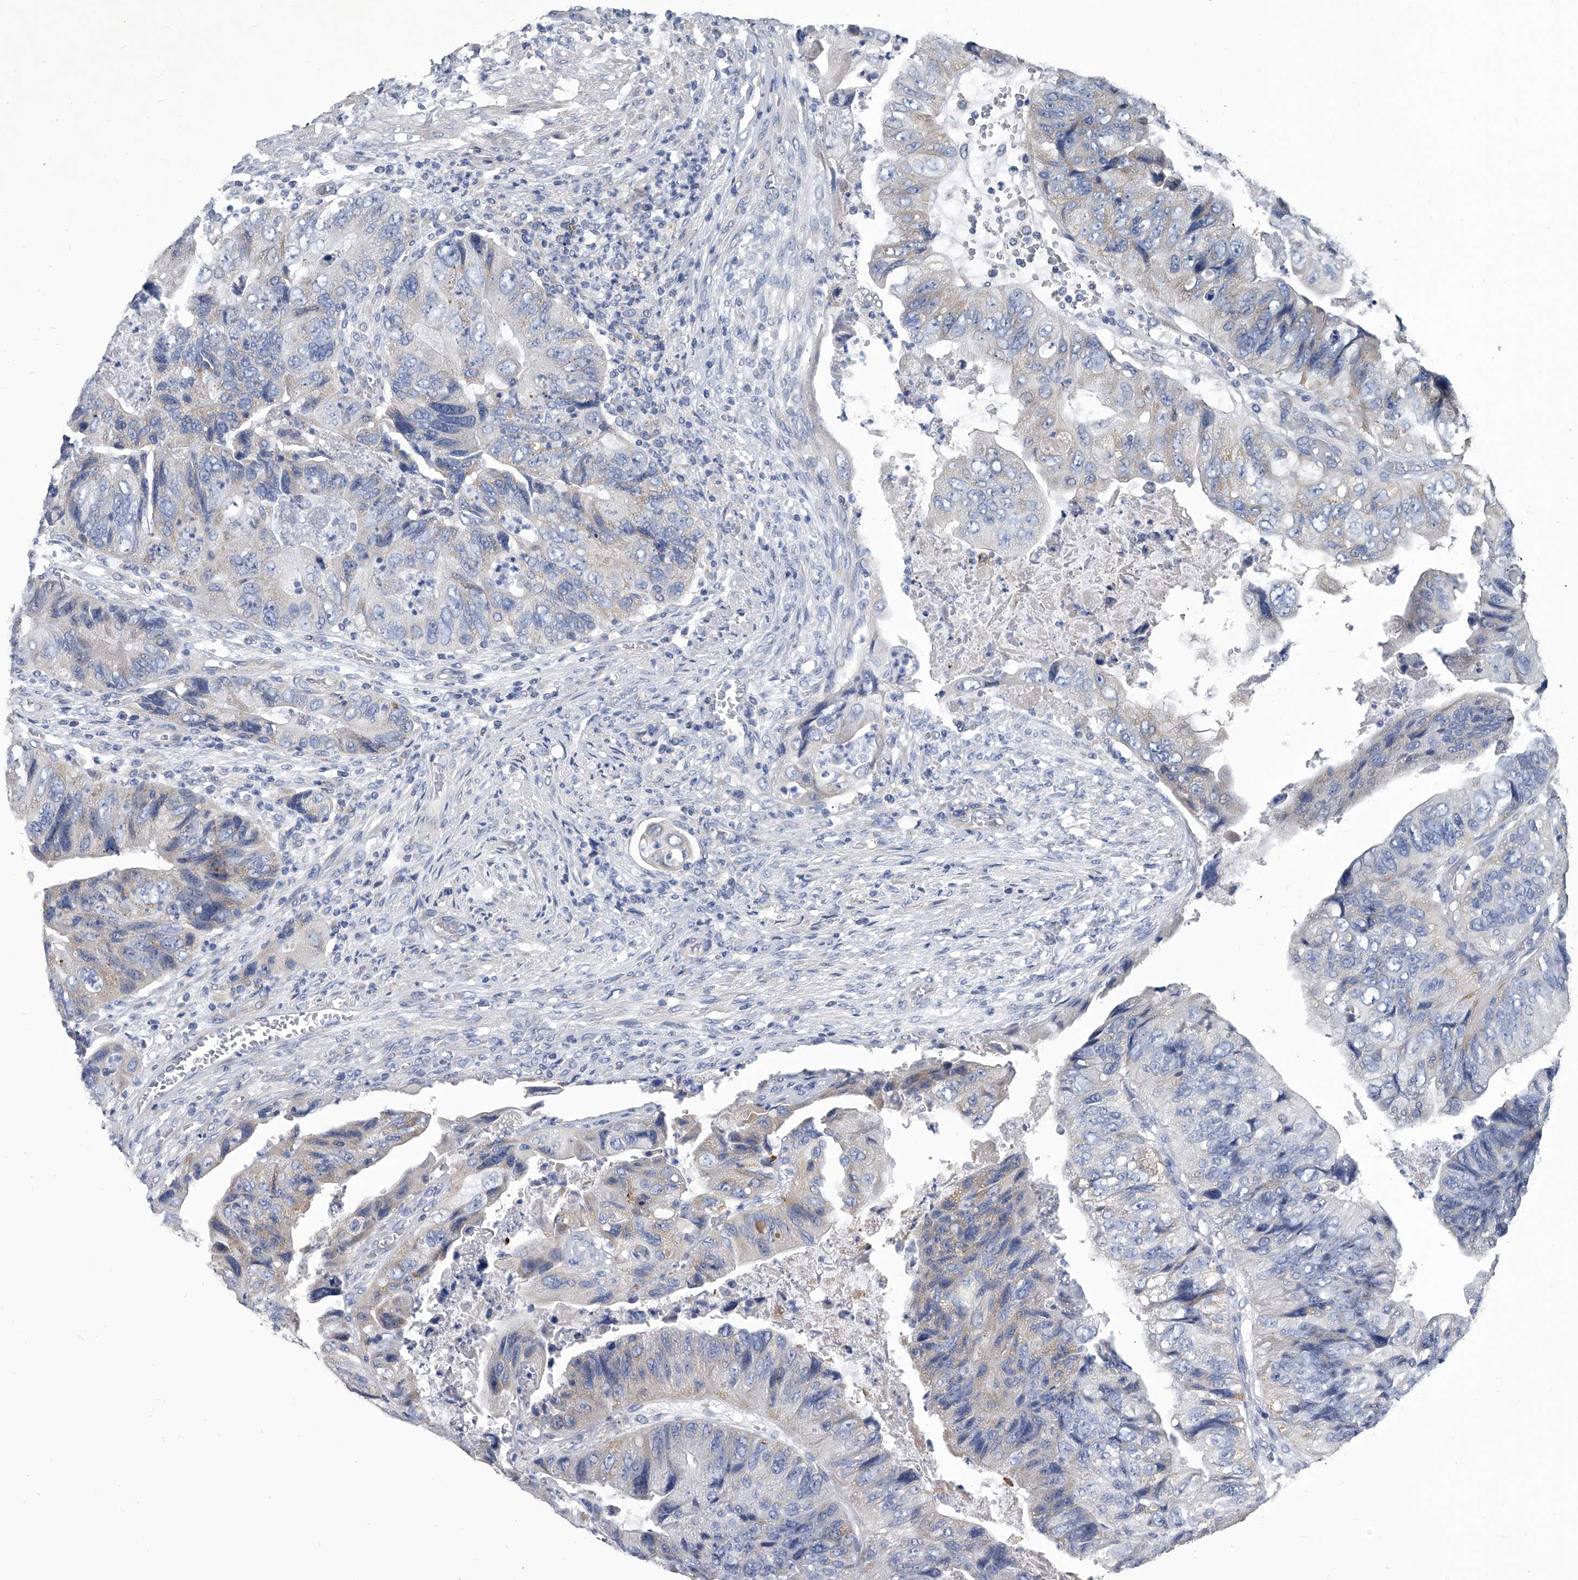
{"staining": {"intensity": "negative", "quantity": "none", "location": "none"}, "tissue": "colorectal cancer", "cell_type": "Tumor cells", "image_type": "cancer", "snomed": [{"axis": "morphology", "description": "Adenocarcinoma, NOS"}, {"axis": "topography", "description": "Rectum"}], "caption": "This photomicrograph is of adenocarcinoma (colorectal) stained with immunohistochemistry (IHC) to label a protein in brown with the nuclei are counter-stained blue. There is no expression in tumor cells.", "gene": "SPP1", "patient": {"sex": "male", "age": 63}}